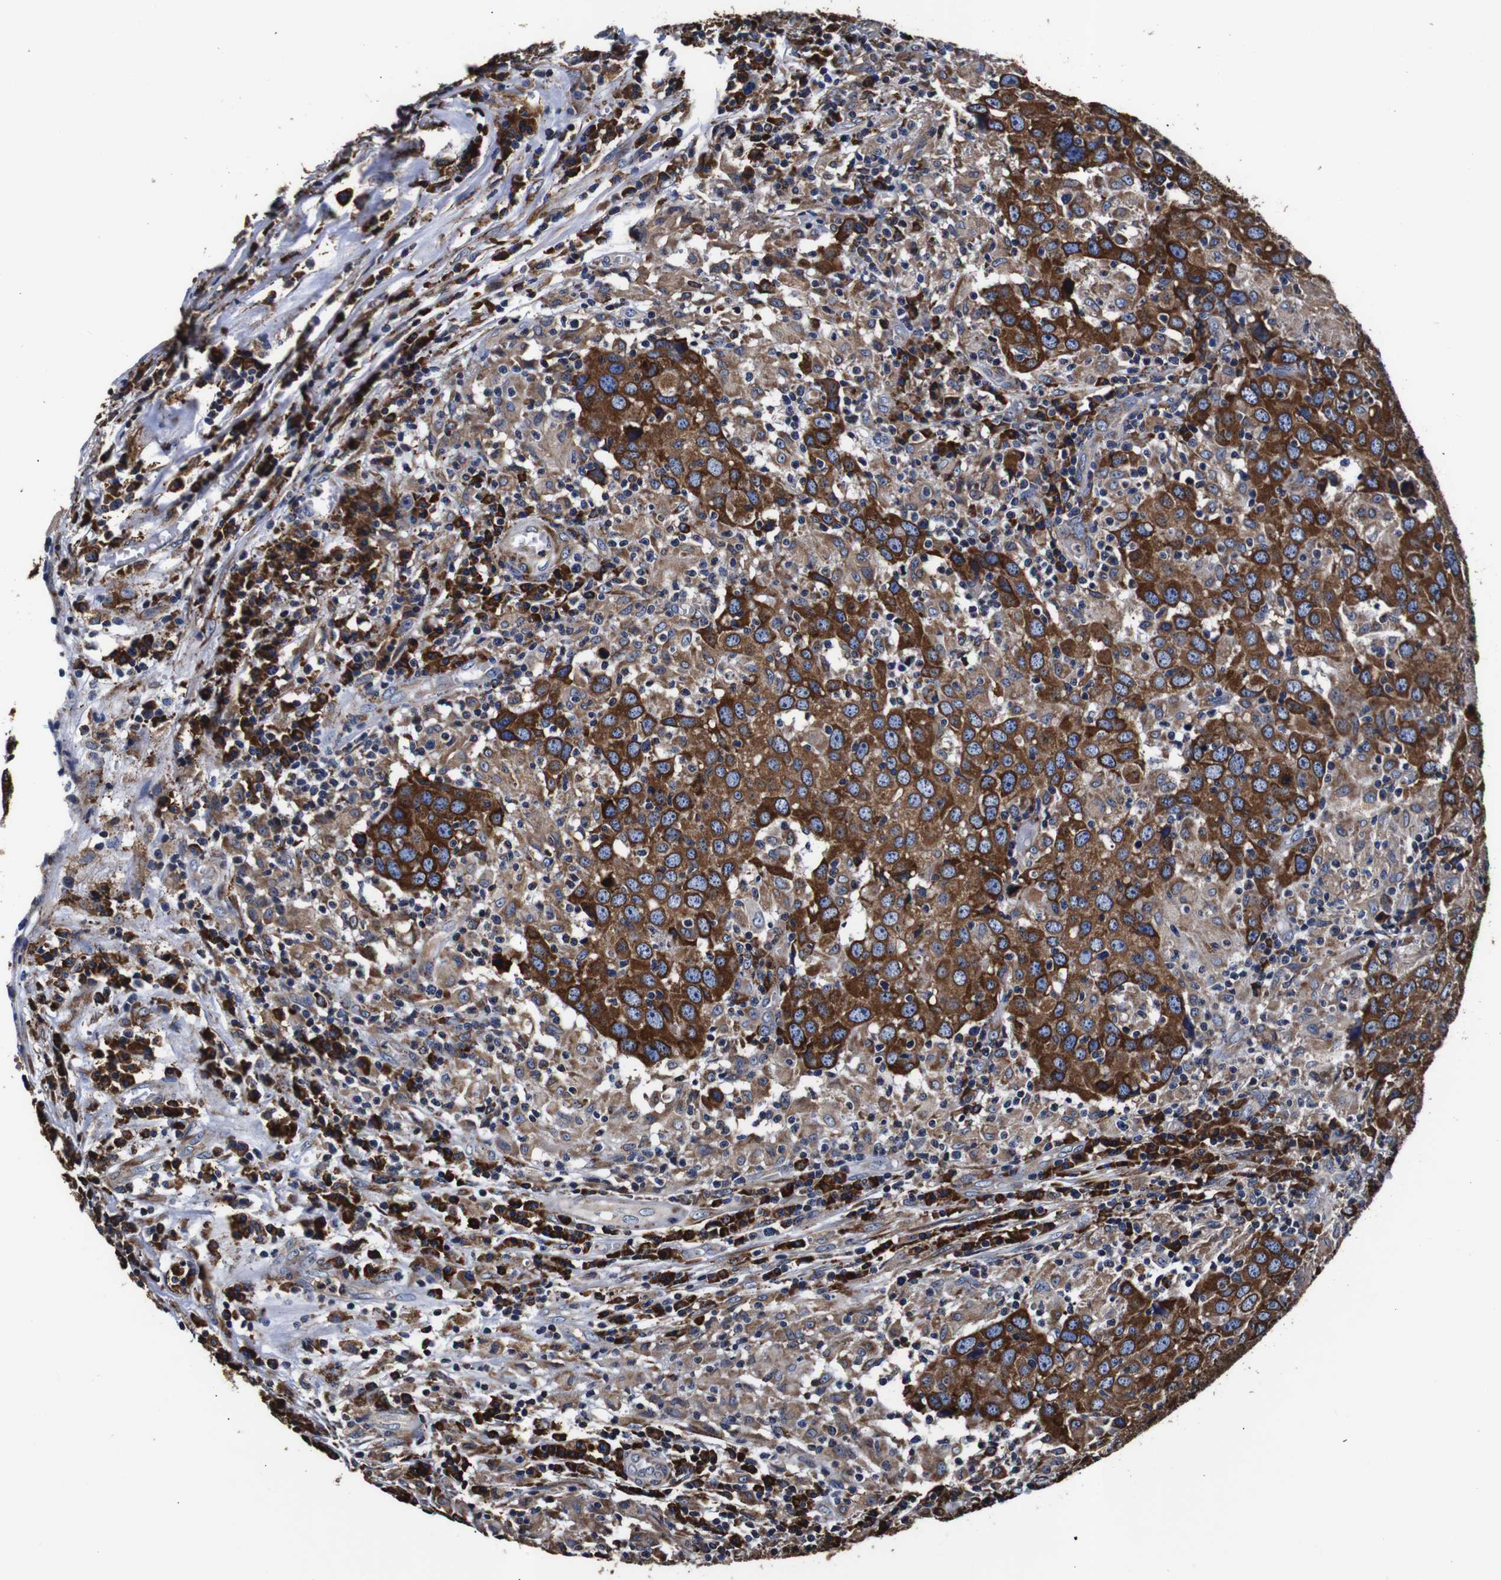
{"staining": {"intensity": "moderate", "quantity": ">75%", "location": "cytoplasmic/membranous"}, "tissue": "head and neck cancer", "cell_type": "Tumor cells", "image_type": "cancer", "snomed": [{"axis": "morphology", "description": "Adenocarcinoma, NOS"}, {"axis": "topography", "description": "Salivary gland"}, {"axis": "topography", "description": "Head-Neck"}], "caption": "Immunohistochemical staining of human adenocarcinoma (head and neck) displays medium levels of moderate cytoplasmic/membranous protein expression in approximately >75% of tumor cells.", "gene": "PPIB", "patient": {"sex": "female", "age": 65}}